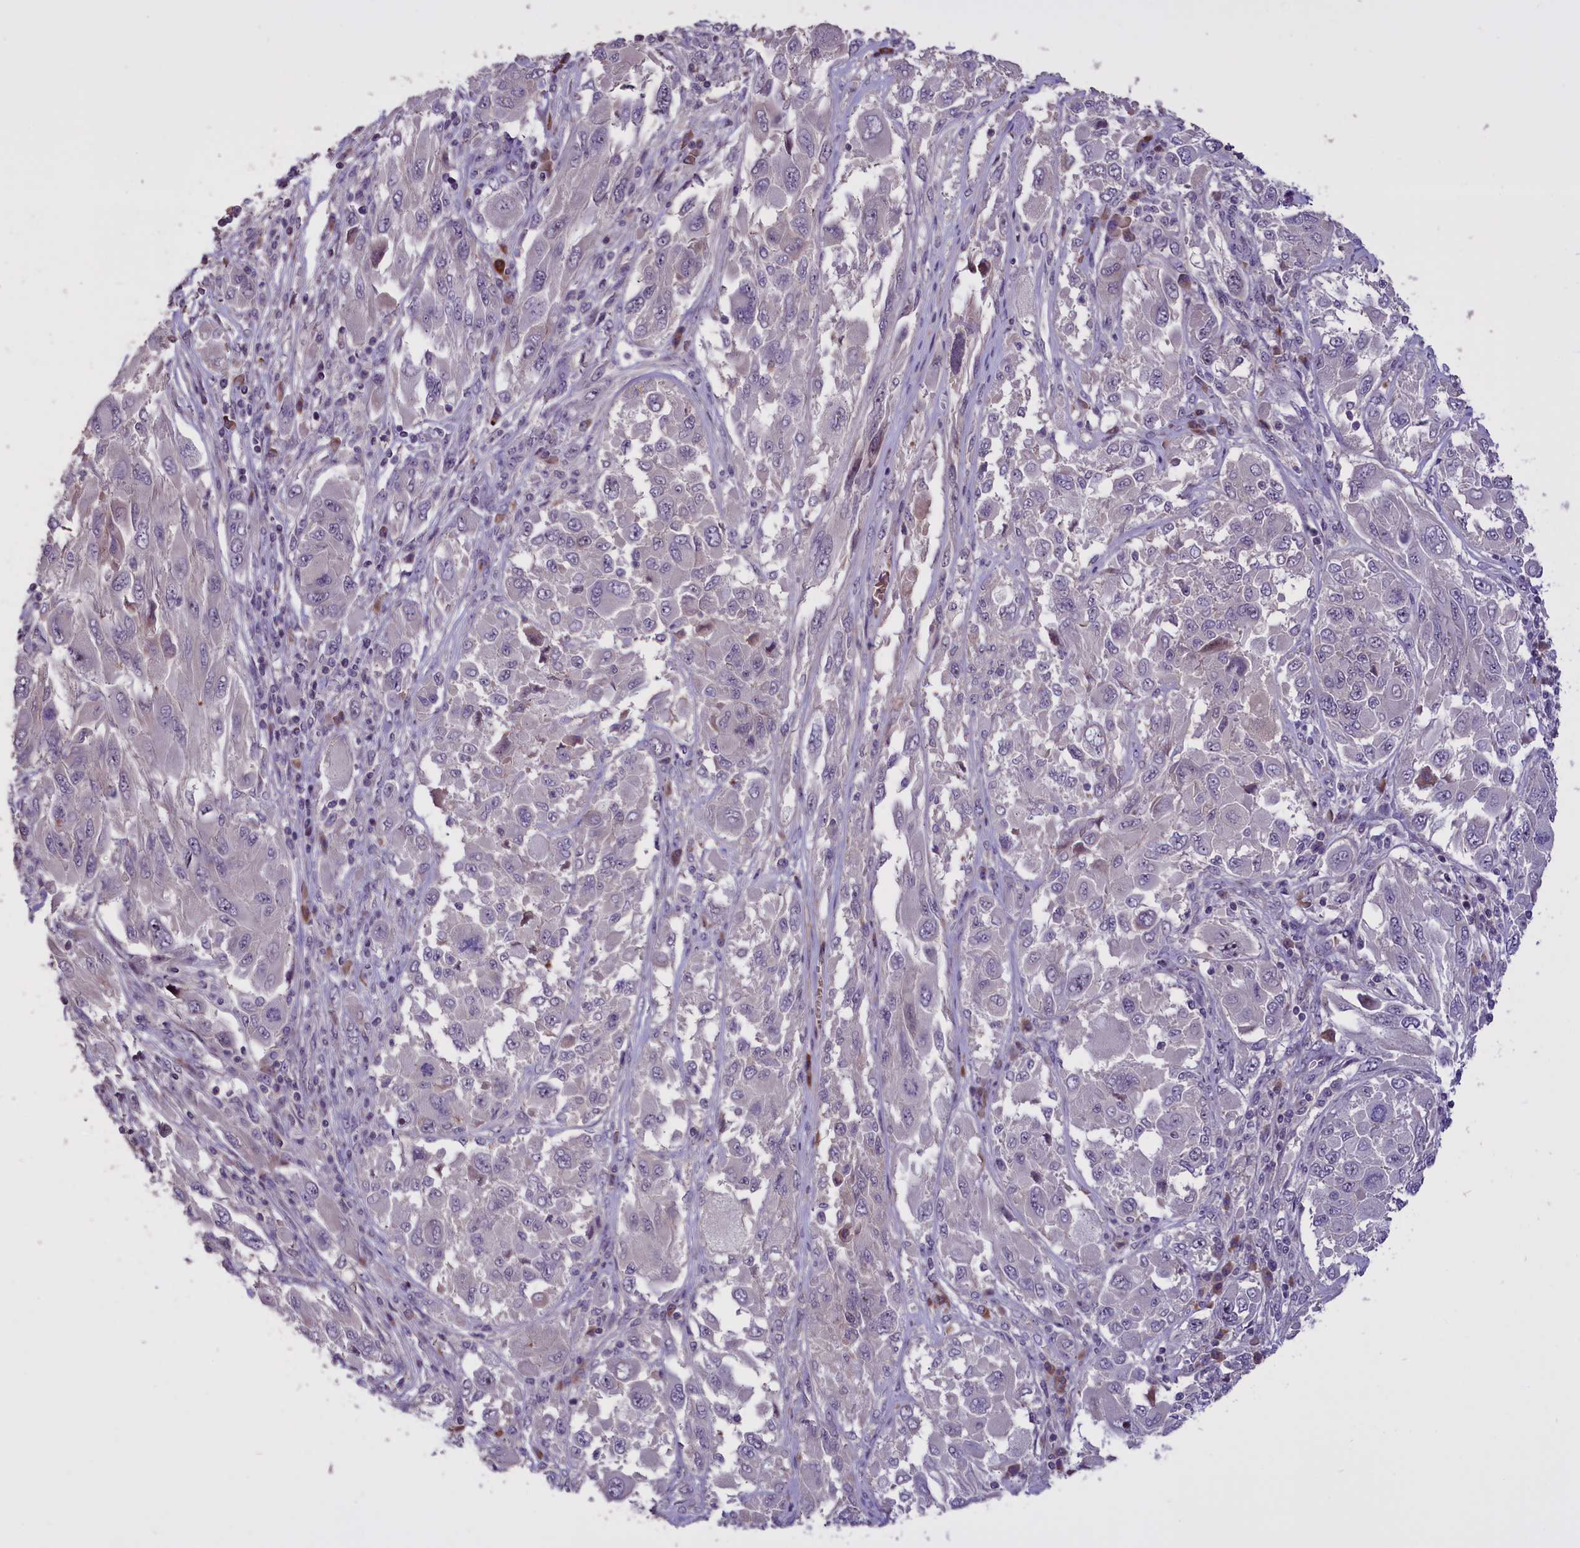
{"staining": {"intensity": "negative", "quantity": "none", "location": "none"}, "tissue": "melanoma", "cell_type": "Tumor cells", "image_type": "cancer", "snomed": [{"axis": "morphology", "description": "Malignant melanoma, NOS"}, {"axis": "topography", "description": "Skin"}], "caption": "DAB immunohistochemical staining of human malignant melanoma demonstrates no significant expression in tumor cells.", "gene": "ENHO", "patient": {"sex": "female", "age": 91}}